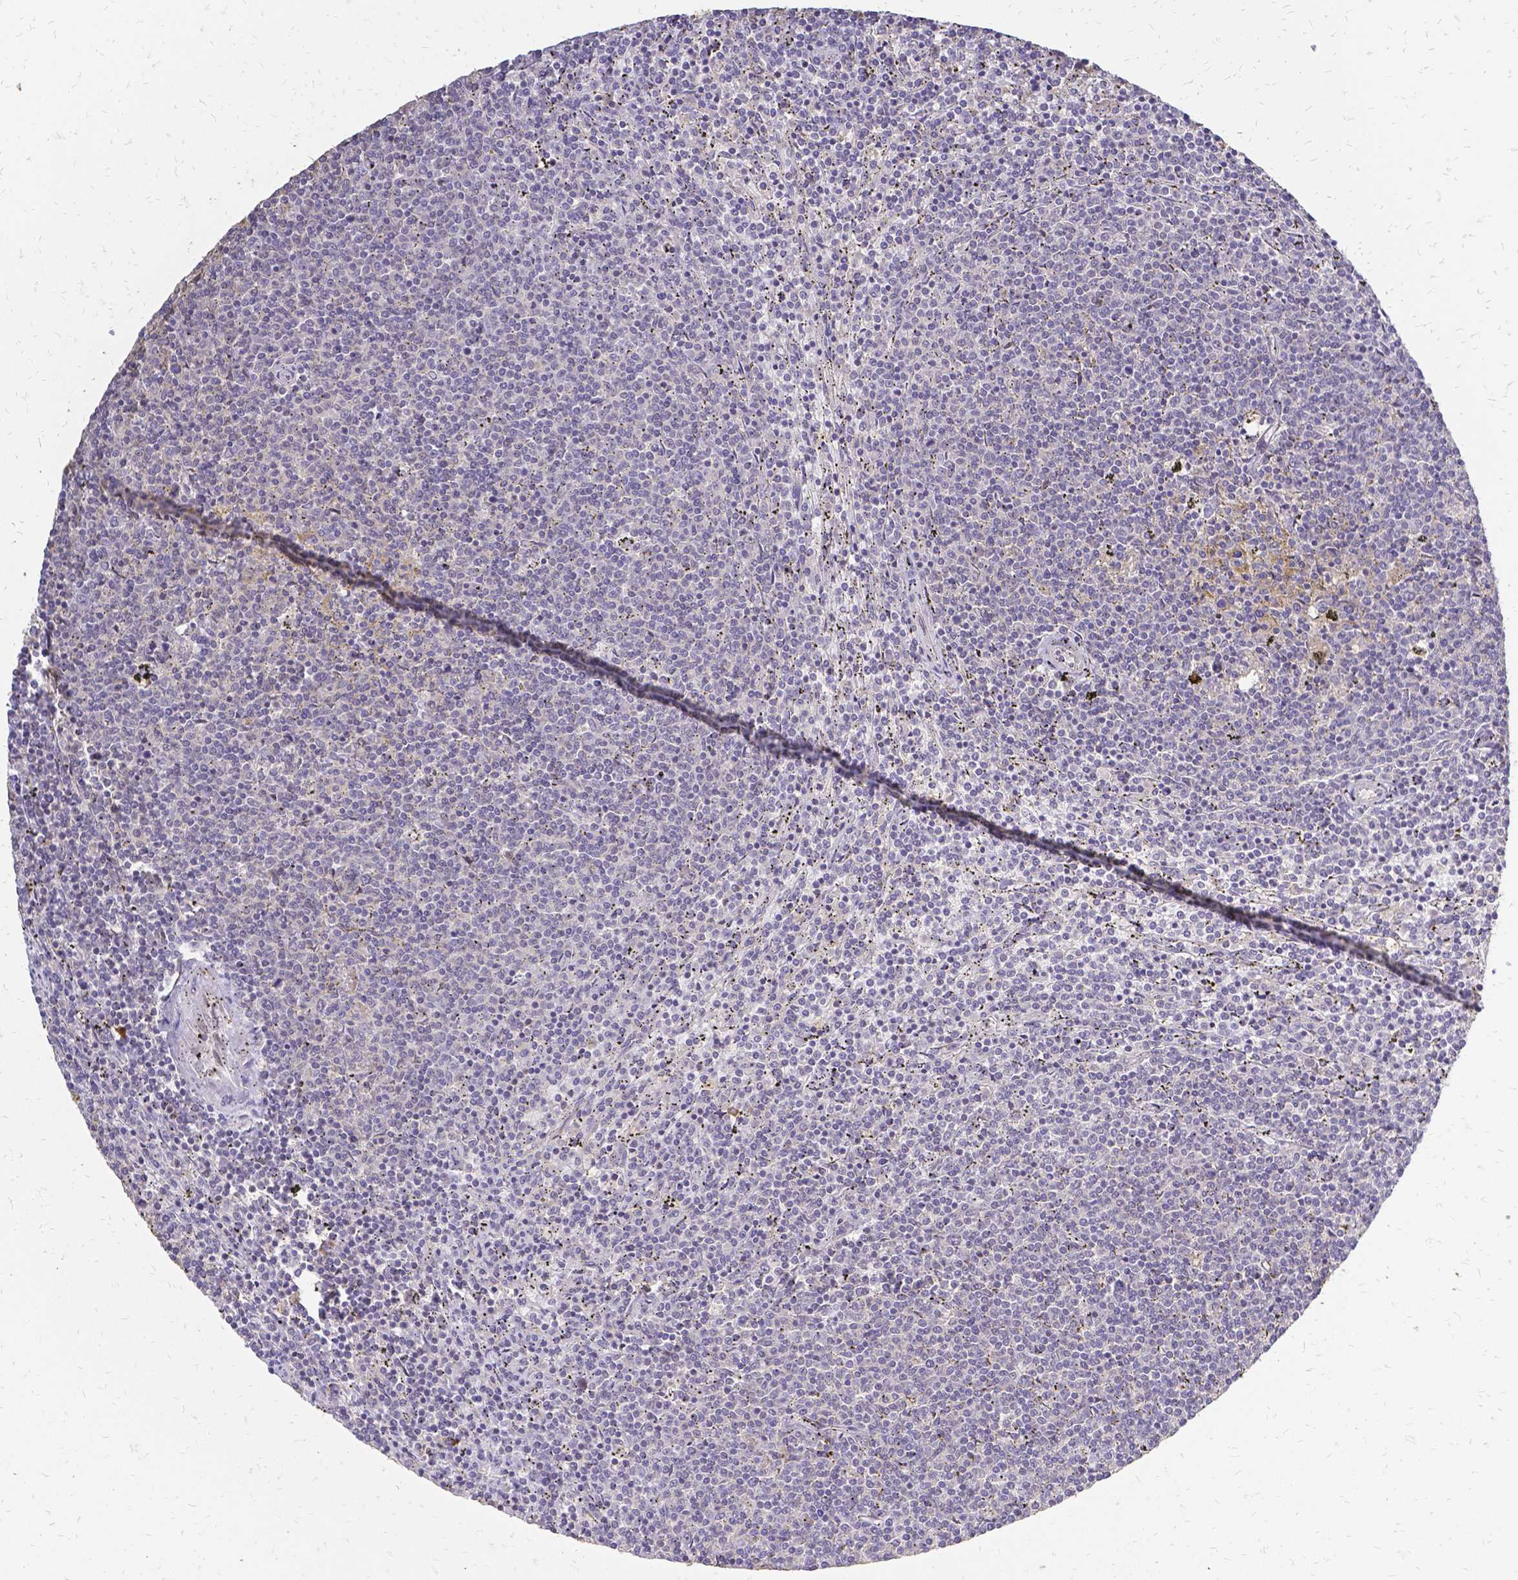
{"staining": {"intensity": "negative", "quantity": "none", "location": "none"}, "tissue": "lymphoma", "cell_type": "Tumor cells", "image_type": "cancer", "snomed": [{"axis": "morphology", "description": "Malignant lymphoma, non-Hodgkin's type, Low grade"}, {"axis": "topography", "description": "Spleen"}], "caption": "A histopathology image of malignant lymphoma, non-Hodgkin's type (low-grade) stained for a protein shows no brown staining in tumor cells.", "gene": "CIB1", "patient": {"sex": "female", "age": 50}}